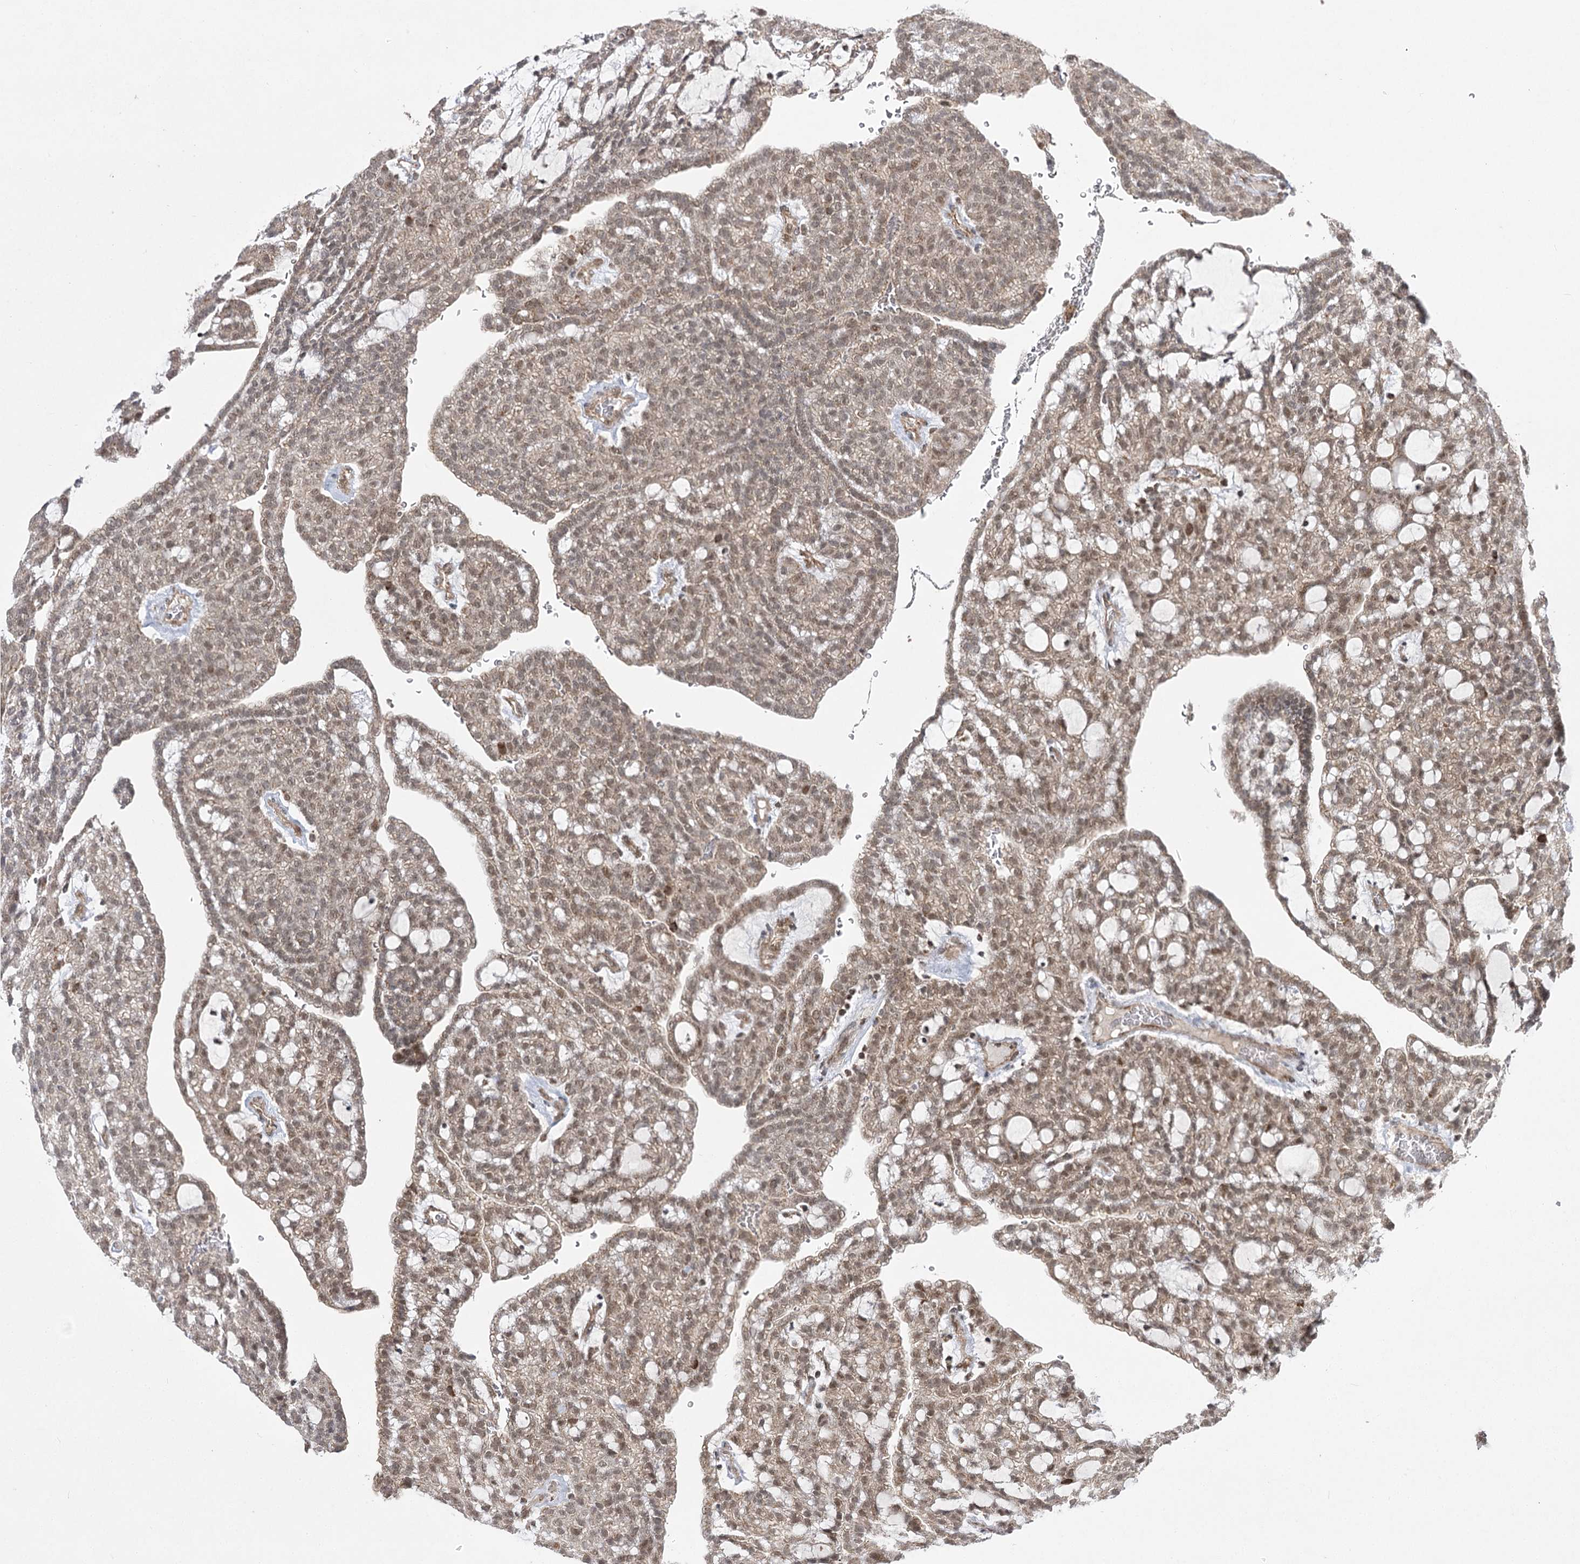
{"staining": {"intensity": "weak", "quantity": "25%-75%", "location": "cytoplasmic/membranous,nuclear"}, "tissue": "renal cancer", "cell_type": "Tumor cells", "image_type": "cancer", "snomed": [{"axis": "morphology", "description": "Adenocarcinoma, NOS"}, {"axis": "topography", "description": "Kidney"}], "caption": "A micrograph of human renal adenocarcinoma stained for a protein displays weak cytoplasmic/membranous and nuclear brown staining in tumor cells. (Stains: DAB (3,3'-diaminobenzidine) in brown, nuclei in blue, Microscopy: brightfield microscopy at high magnification).", "gene": "SLC4A1AP", "patient": {"sex": "male", "age": 63}}